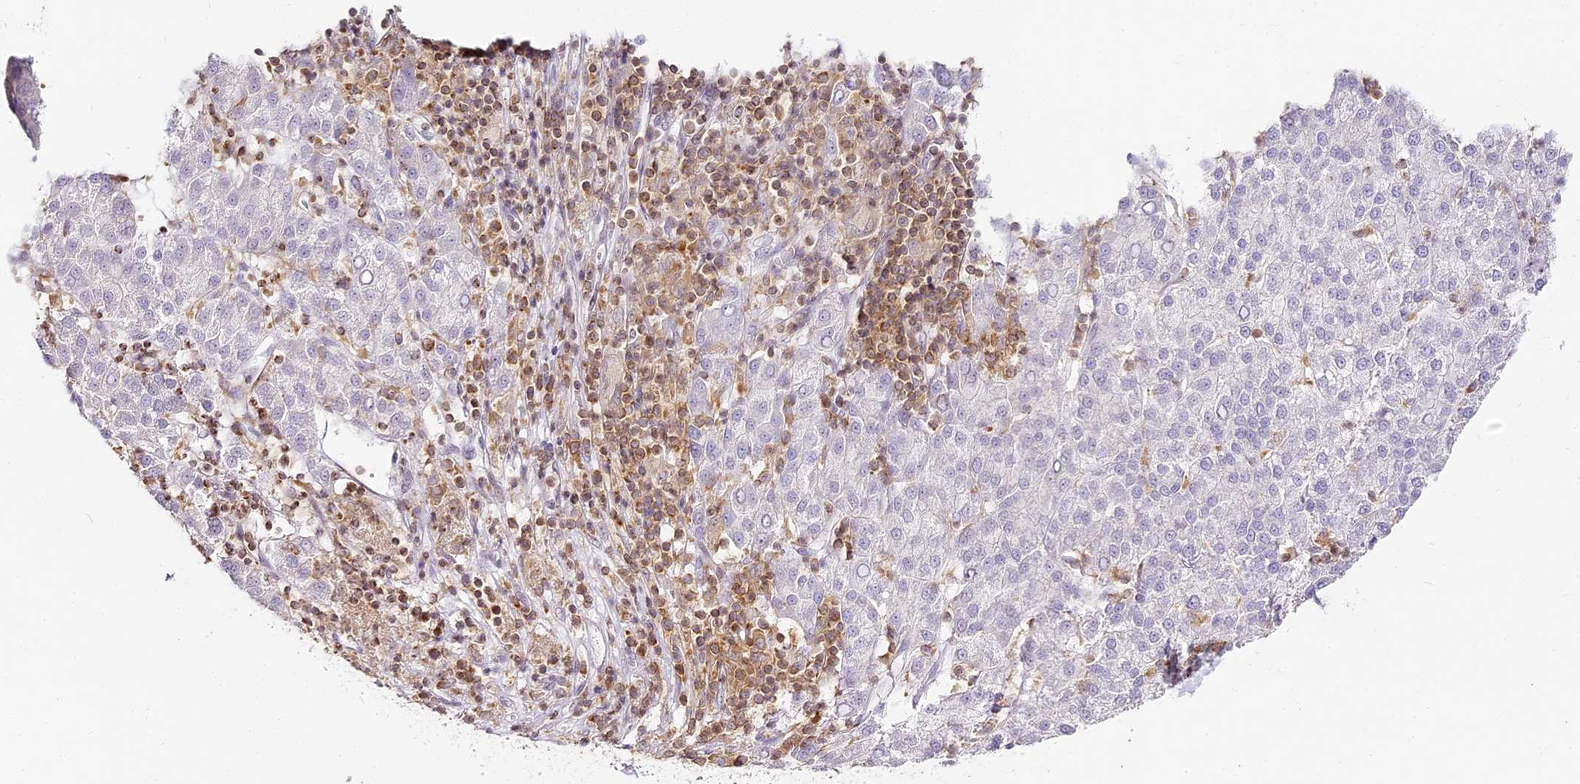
{"staining": {"intensity": "negative", "quantity": "none", "location": "none"}, "tissue": "liver cancer", "cell_type": "Tumor cells", "image_type": "cancer", "snomed": [{"axis": "morphology", "description": "Carcinoma, Hepatocellular, NOS"}, {"axis": "topography", "description": "Liver"}], "caption": "An immunohistochemistry image of liver cancer (hepatocellular carcinoma) is shown. There is no staining in tumor cells of liver cancer (hepatocellular carcinoma).", "gene": "DOCK2", "patient": {"sex": "female", "age": 58}}